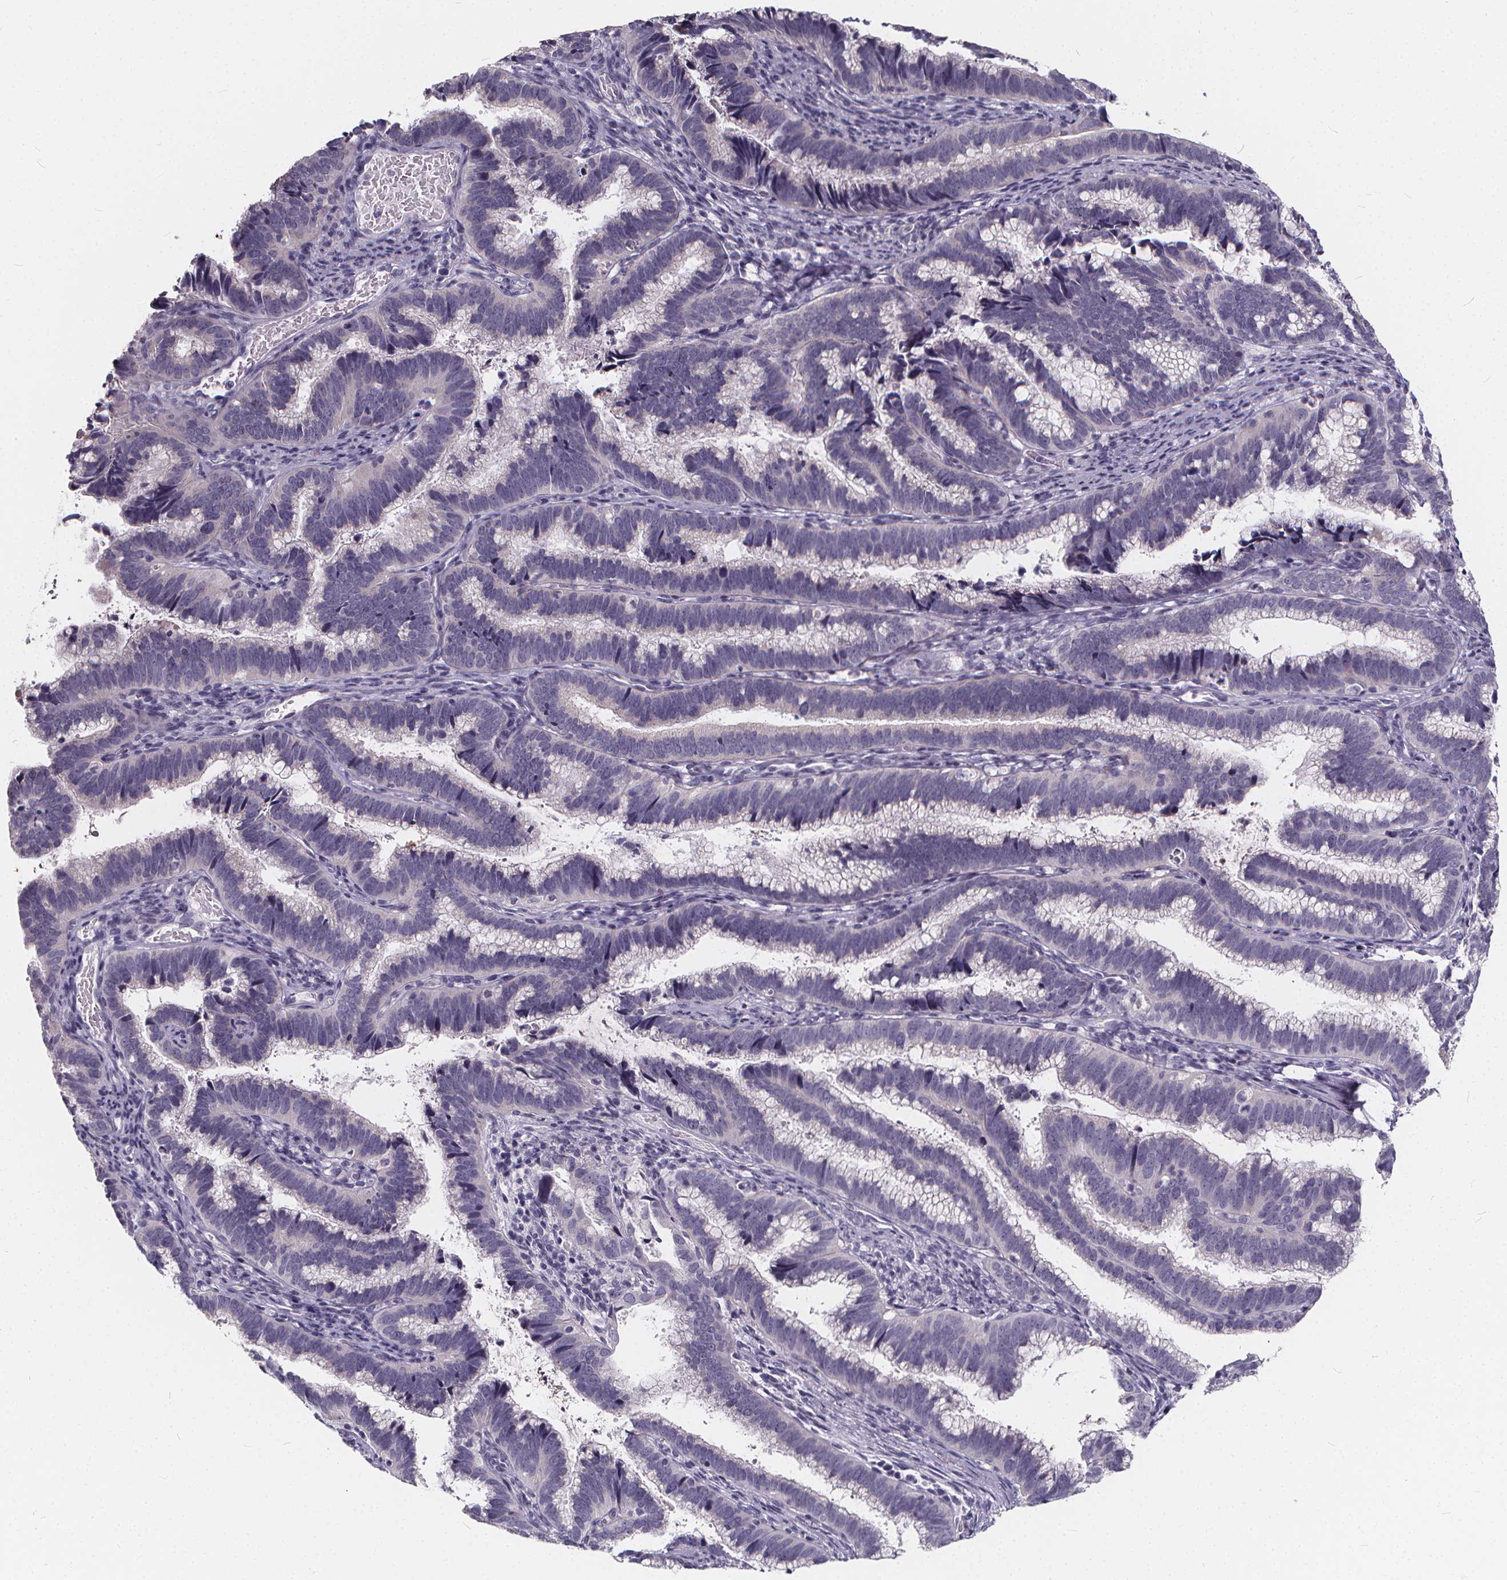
{"staining": {"intensity": "negative", "quantity": "none", "location": "none"}, "tissue": "cervical cancer", "cell_type": "Tumor cells", "image_type": "cancer", "snomed": [{"axis": "morphology", "description": "Adenocarcinoma, NOS"}, {"axis": "topography", "description": "Cervix"}], "caption": "This is an IHC image of human cervical cancer. There is no positivity in tumor cells.", "gene": "SPEF2", "patient": {"sex": "female", "age": 61}}